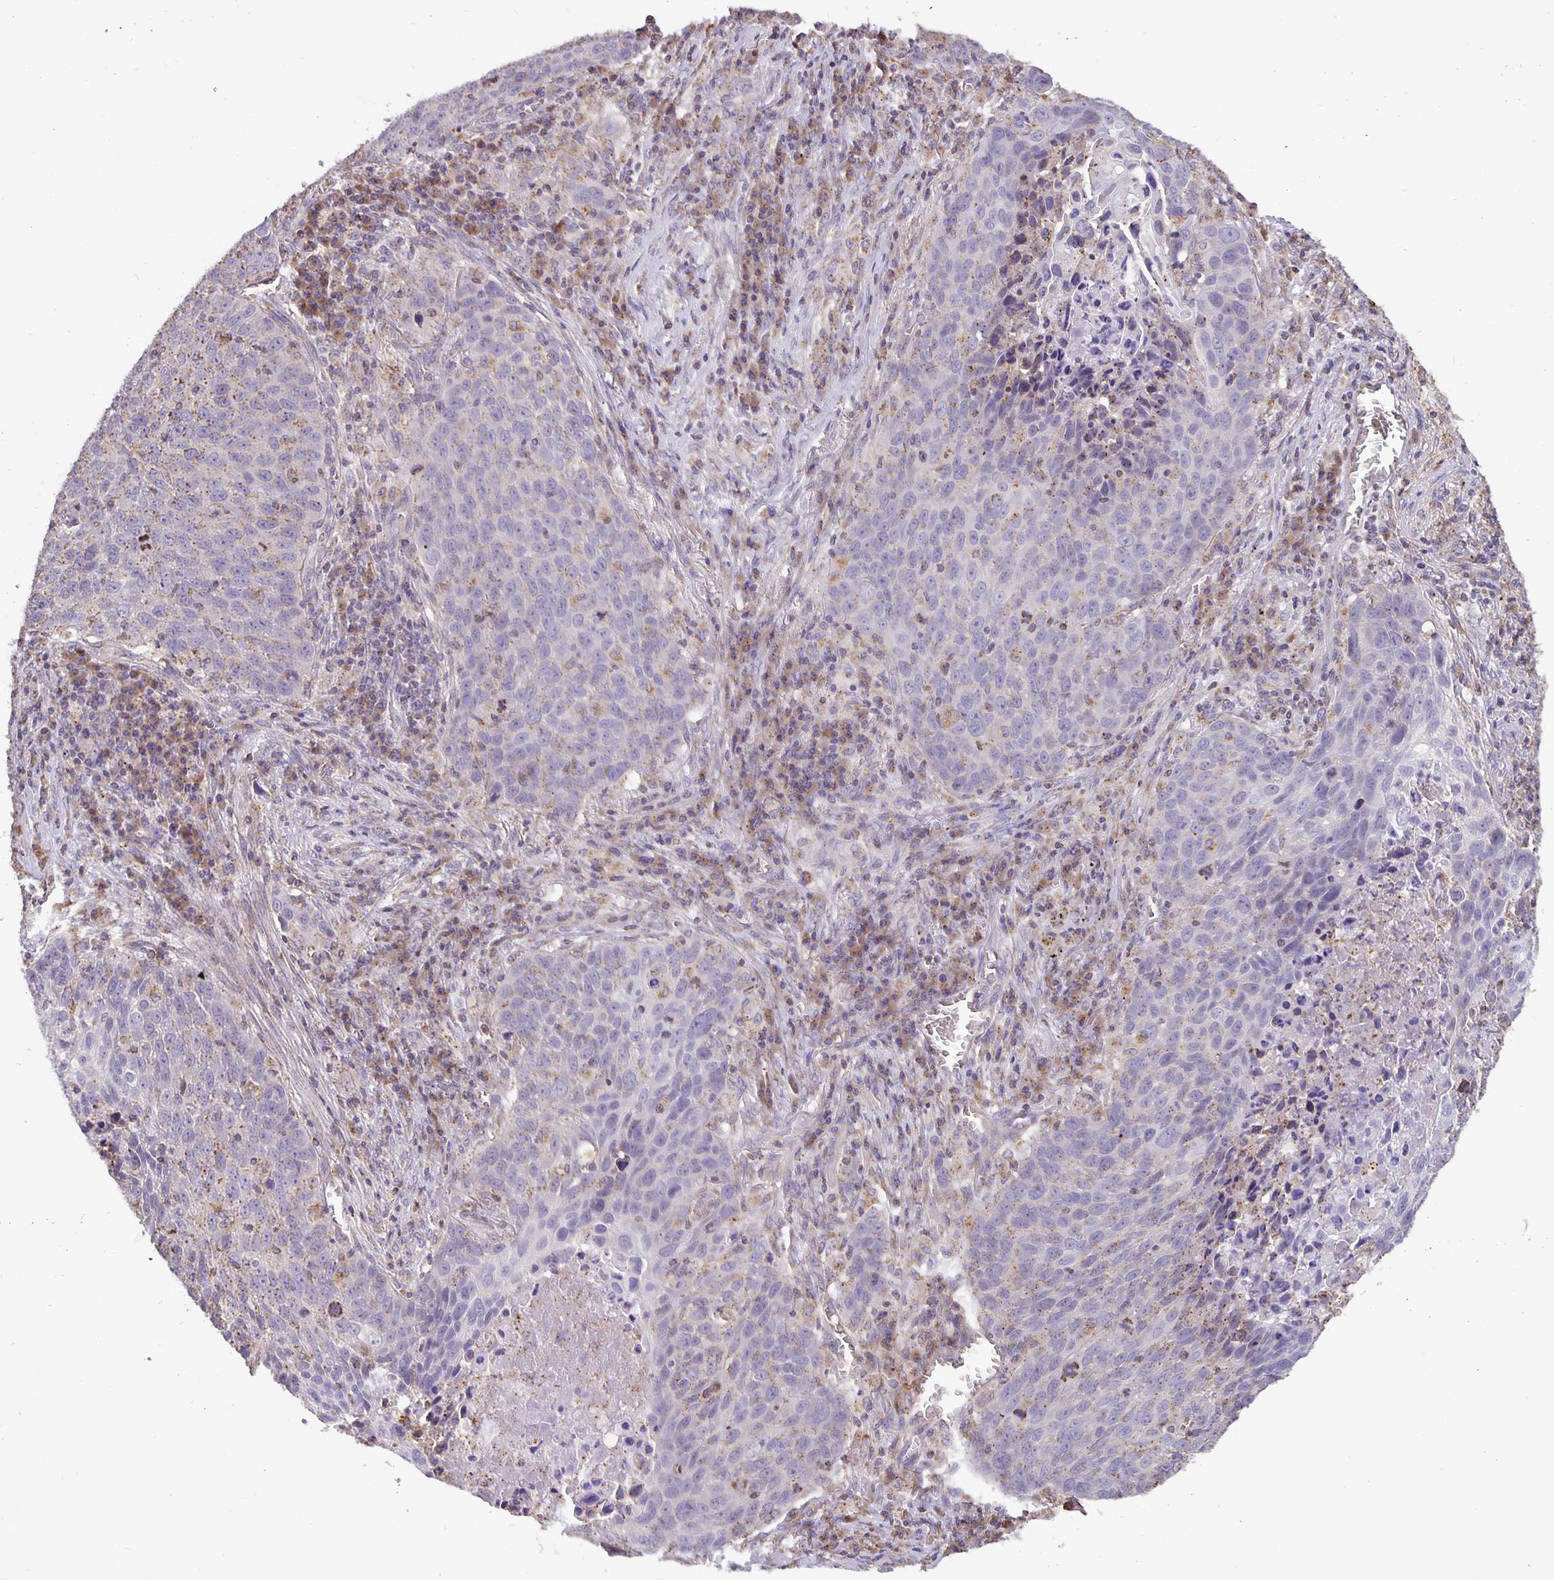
{"staining": {"intensity": "moderate", "quantity": "<25%", "location": "cytoplasmic/membranous"}, "tissue": "lung cancer", "cell_type": "Tumor cells", "image_type": "cancer", "snomed": [{"axis": "morphology", "description": "Squamous cell carcinoma, NOS"}, {"axis": "topography", "description": "Lung"}], "caption": "An image of lung squamous cell carcinoma stained for a protein reveals moderate cytoplasmic/membranous brown staining in tumor cells.", "gene": "TMEM71", "patient": {"sex": "male", "age": 78}}